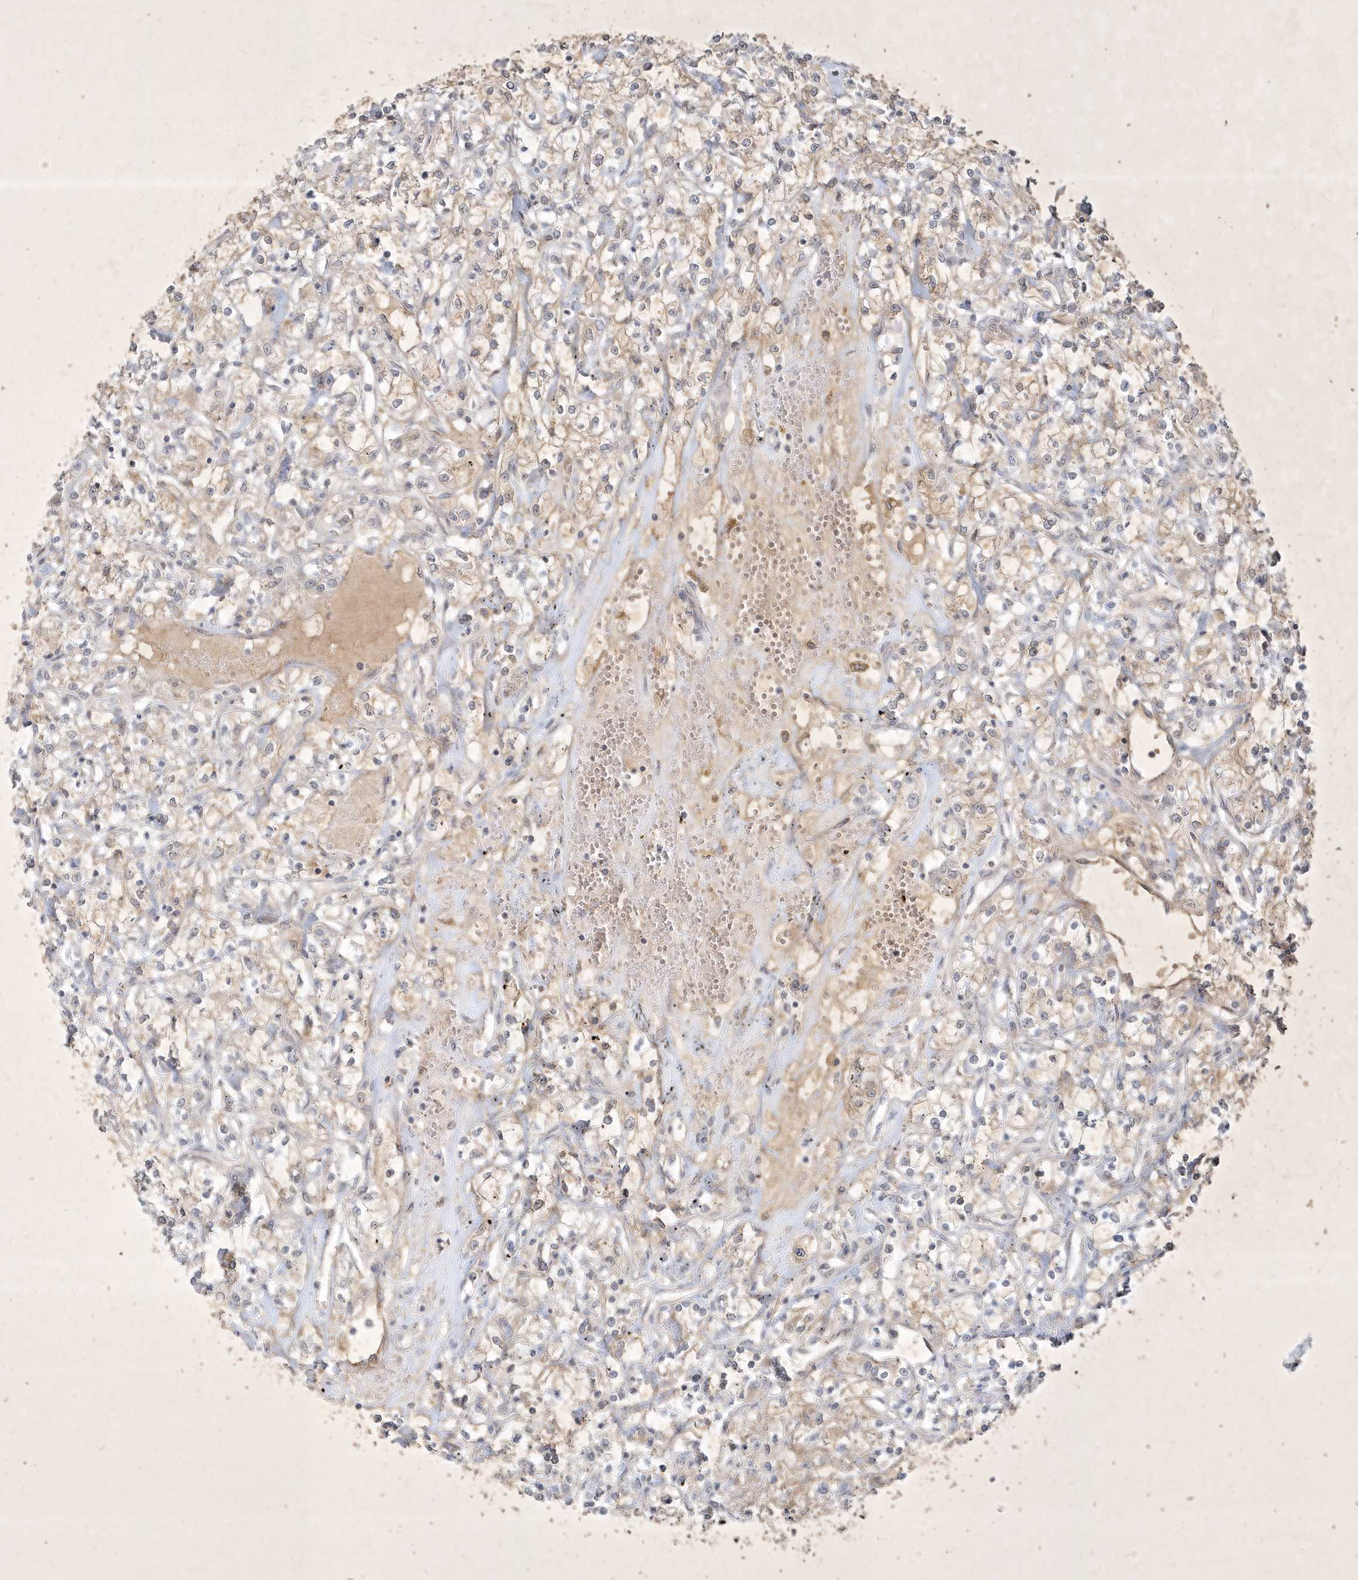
{"staining": {"intensity": "weak", "quantity": "25%-75%", "location": "cytoplasmic/membranous"}, "tissue": "renal cancer", "cell_type": "Tumor cells", "image_type": "cancer", "snomed": [{"axis": "morphology", "description": "Adenocarcinoma, NOS"}, {"axis": "topography", "description": "Kidney"}], "caption": "Protein staining shows weak cytoplasmic/membranous expression in approximately 25%-75% of tumor cells in renal cancer.", "gene": "BOD1", "patient": {"sex": "female", "age": 59}}